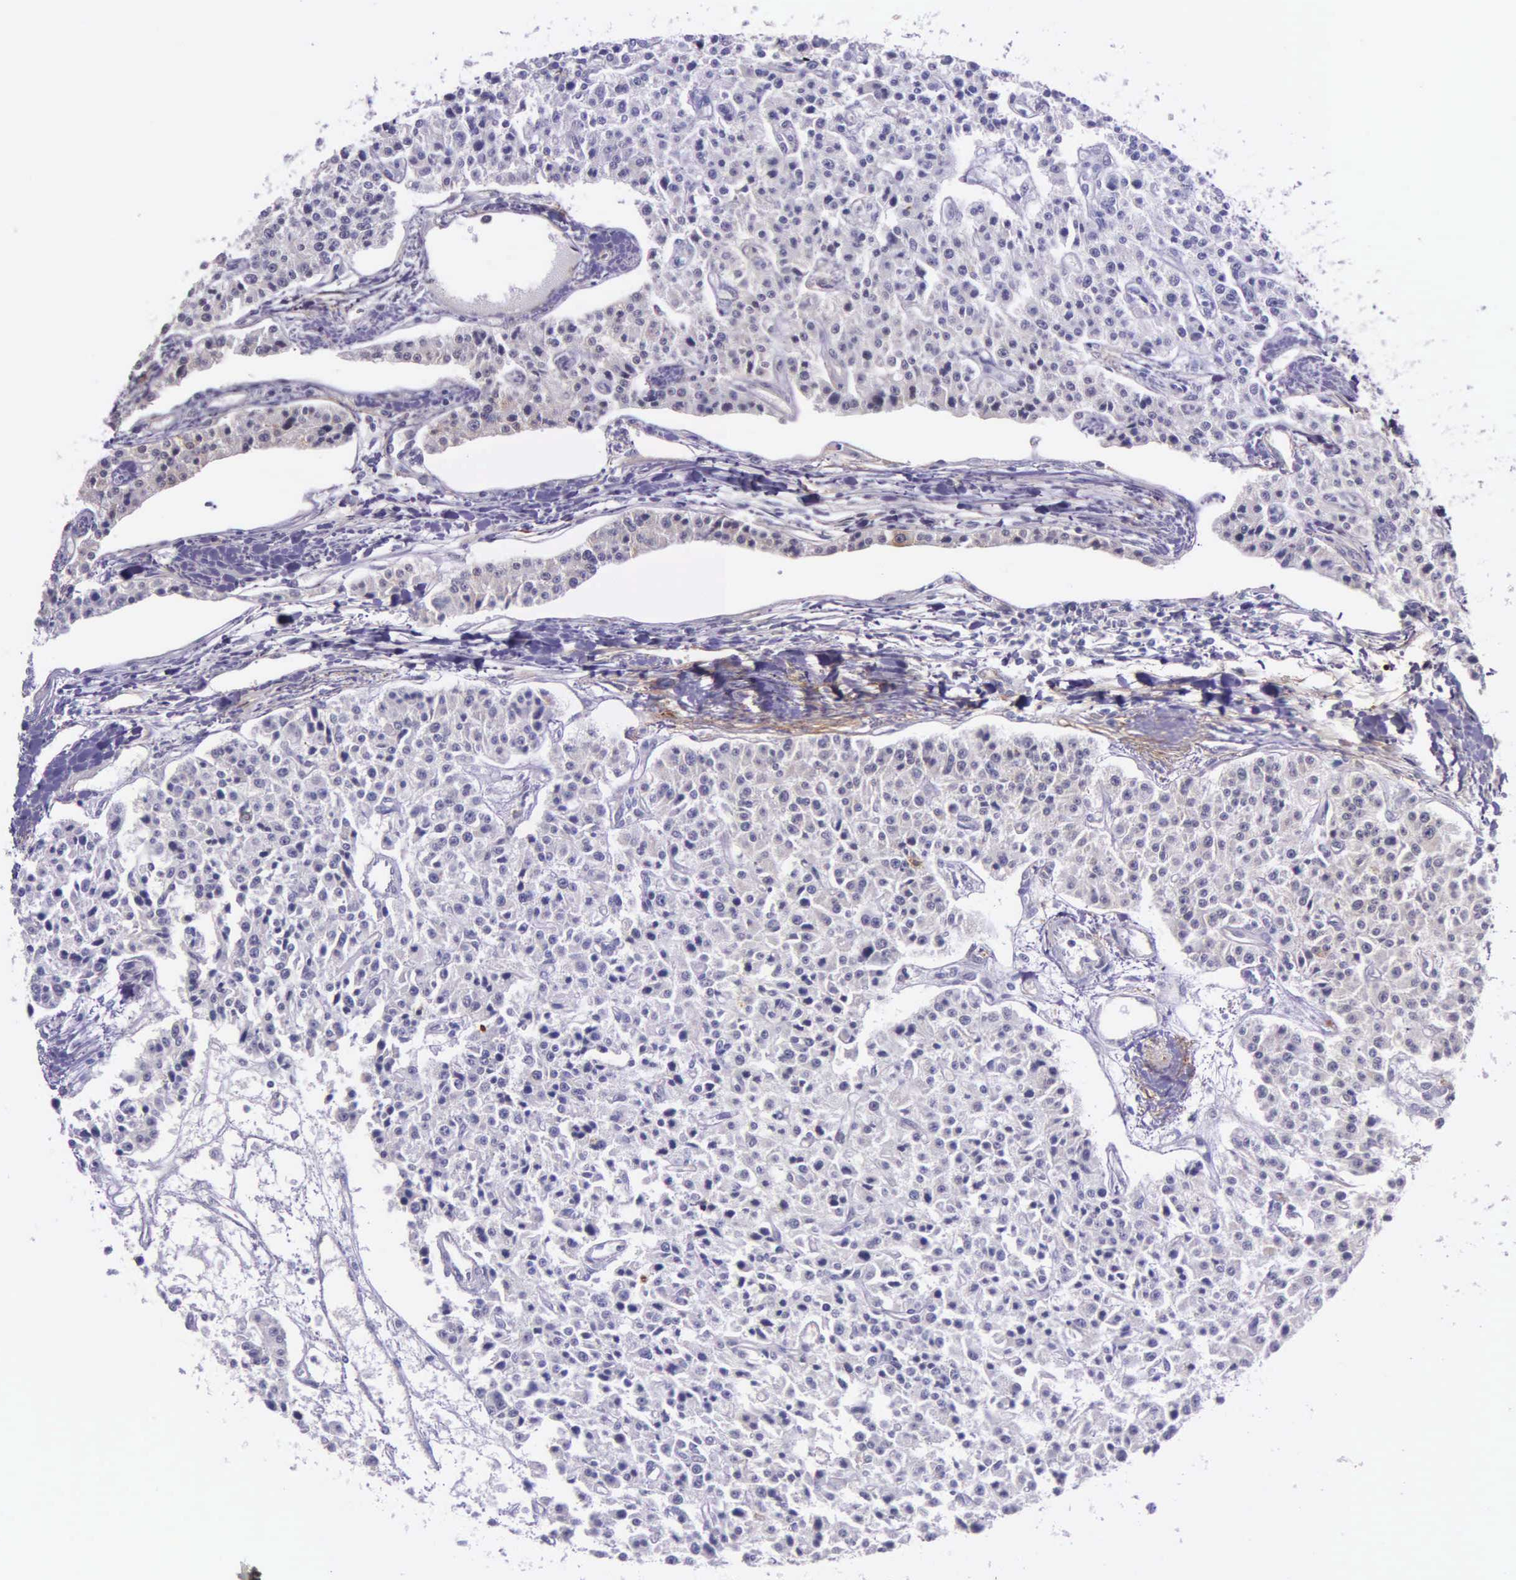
{"staining": {"intensity": "negative", "quantity": "none", "location": "none"}, "tissue": "carcinoid", "cell_type": "Tumor cells", "image_type": "cancer", "snomed": [{"axis": "morphology", "description": "Carcinoid, malignant, NOS"}, {"axis": "topography", "description": "Stomach"}], "caption": "Histopathology image shows no protein positivity in tumor cells of malignant carcinoid tissue.", "gene": "AHNAK2", "patient": {"sex": "female", "age": 76}}